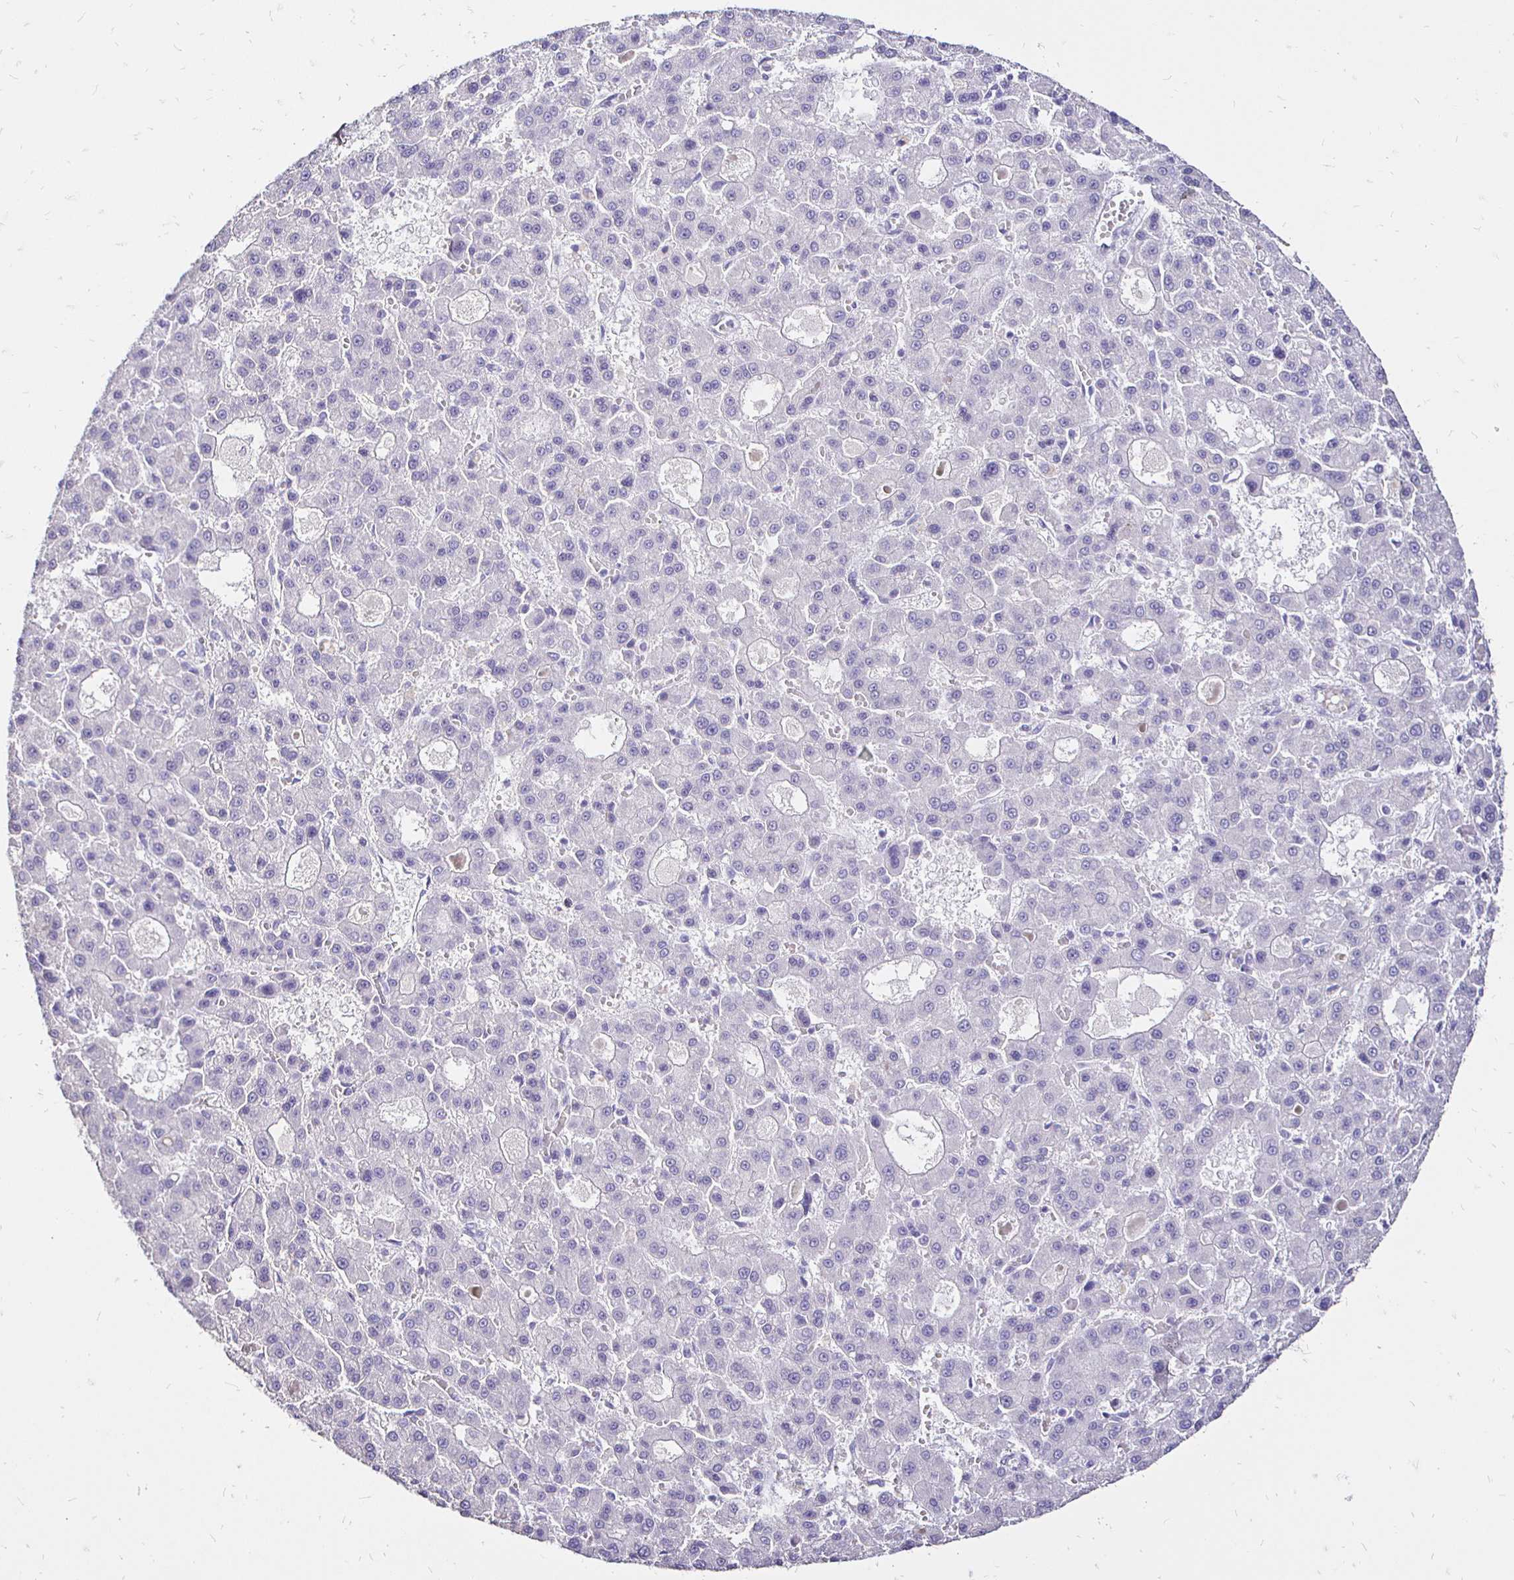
{"staining": {"intensity": "negative", "quantity": "none", "location": "none"}, "tissue": "liver cancer", "cell_type": "Tumor cells", "image_type": "cancer", "snomed": [{"axis": "morphology", "description": "Carcinoma, Hepatocellular, NOS"}, {"axis": "topography", "description": "Liver"}], "caption": "This is an IHC histopathology image of hepatocellular carcinoma (liver). There is no staining in tumor cells.", "gene": "IRGC", "patient": {"sex": "male", "age": 70}}